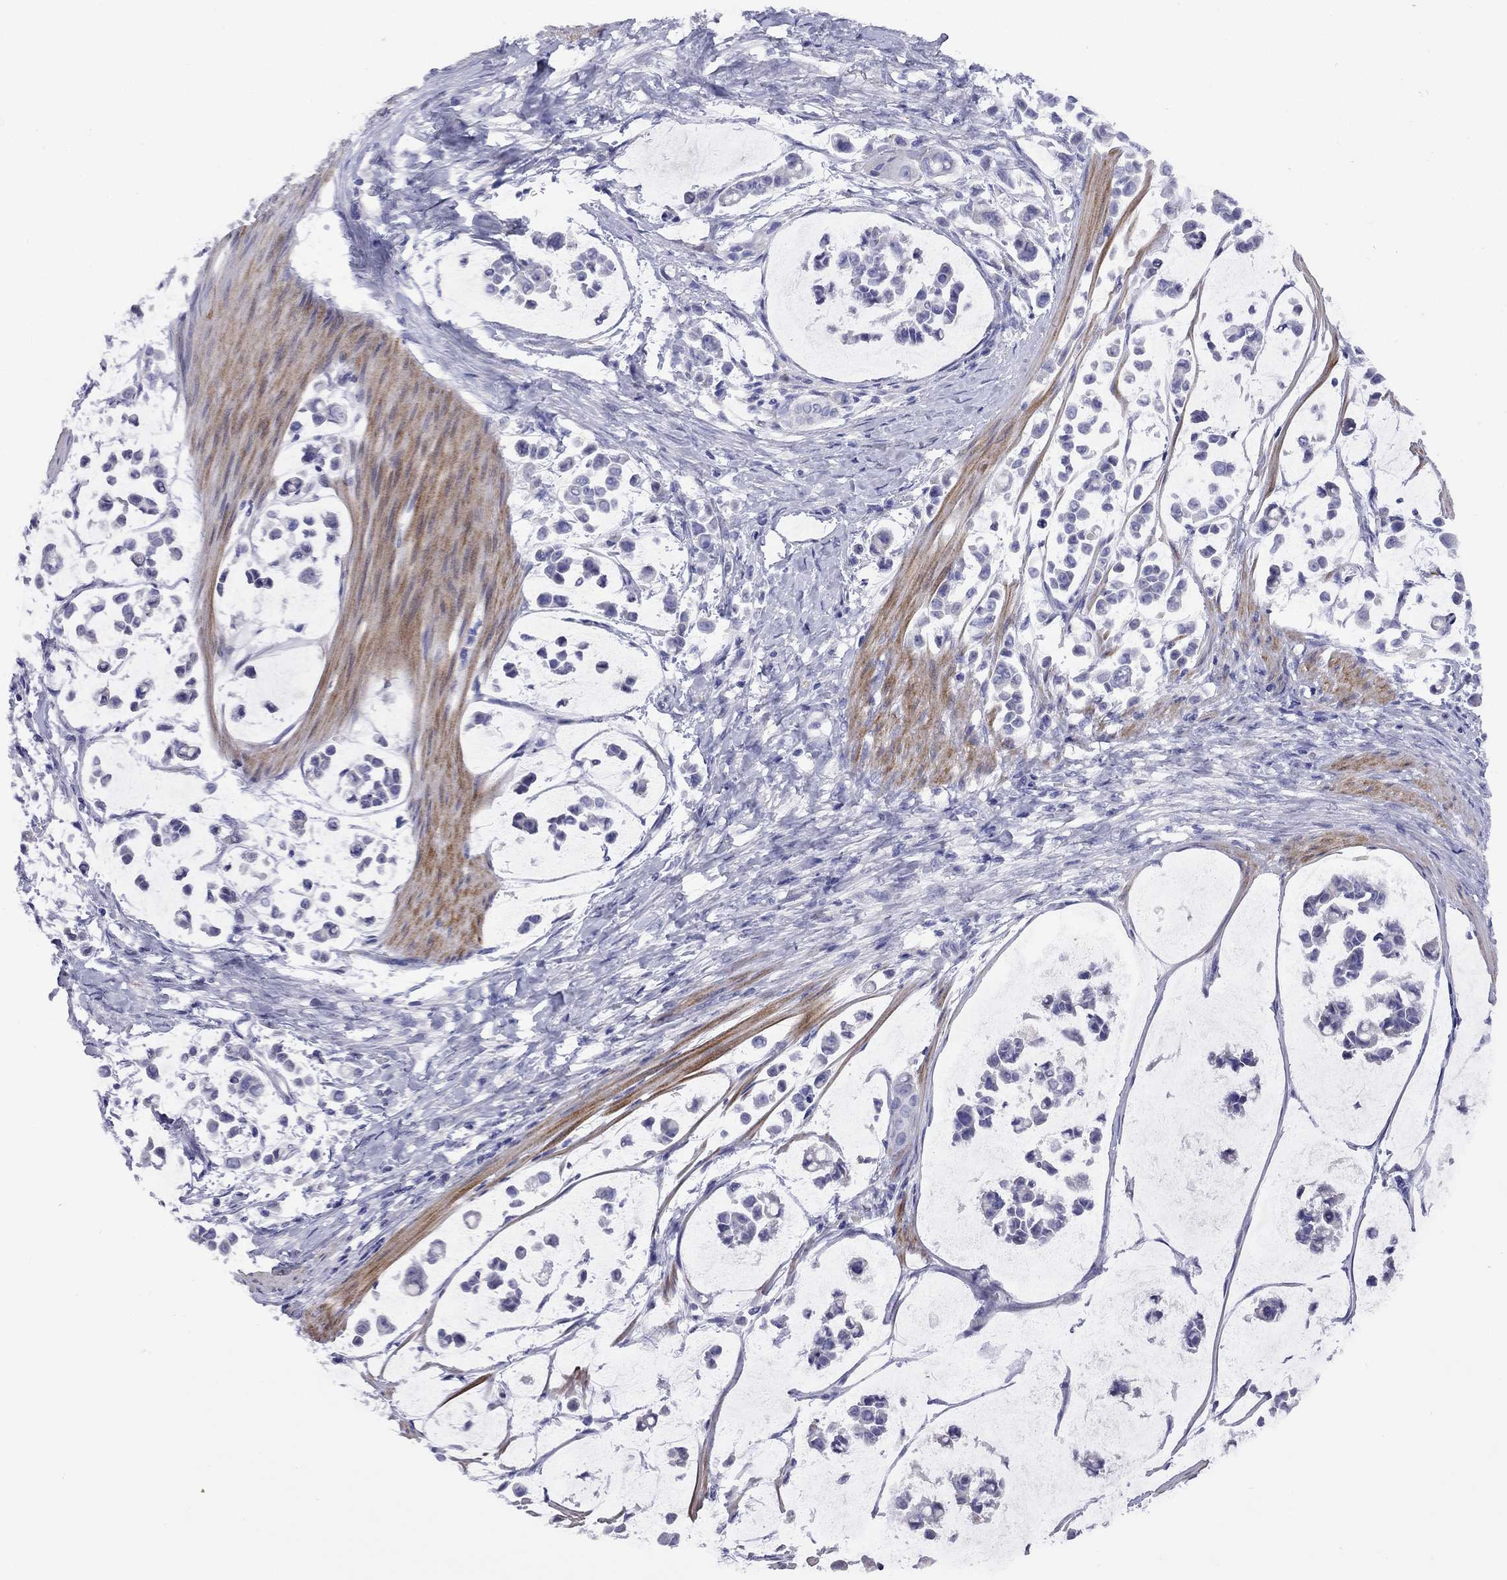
{"staining": {"intensity": "negative", "quantity": "none", "location": "none"}, "tissue": "stomach cancer", "cell_type": "Tumor cells", "image_type": "cancer", "snomed": [{"axis": "morphology", "description": "Adenocarcinoma, NOS"}, {"axis": "topography", "description": "Stomach"}], "caption": "Tumor cells are negative for protein expression in human stomach adenocarcinoma.", "gene": "CMYA5", "patient": {"sex": "male", "age": 82}}